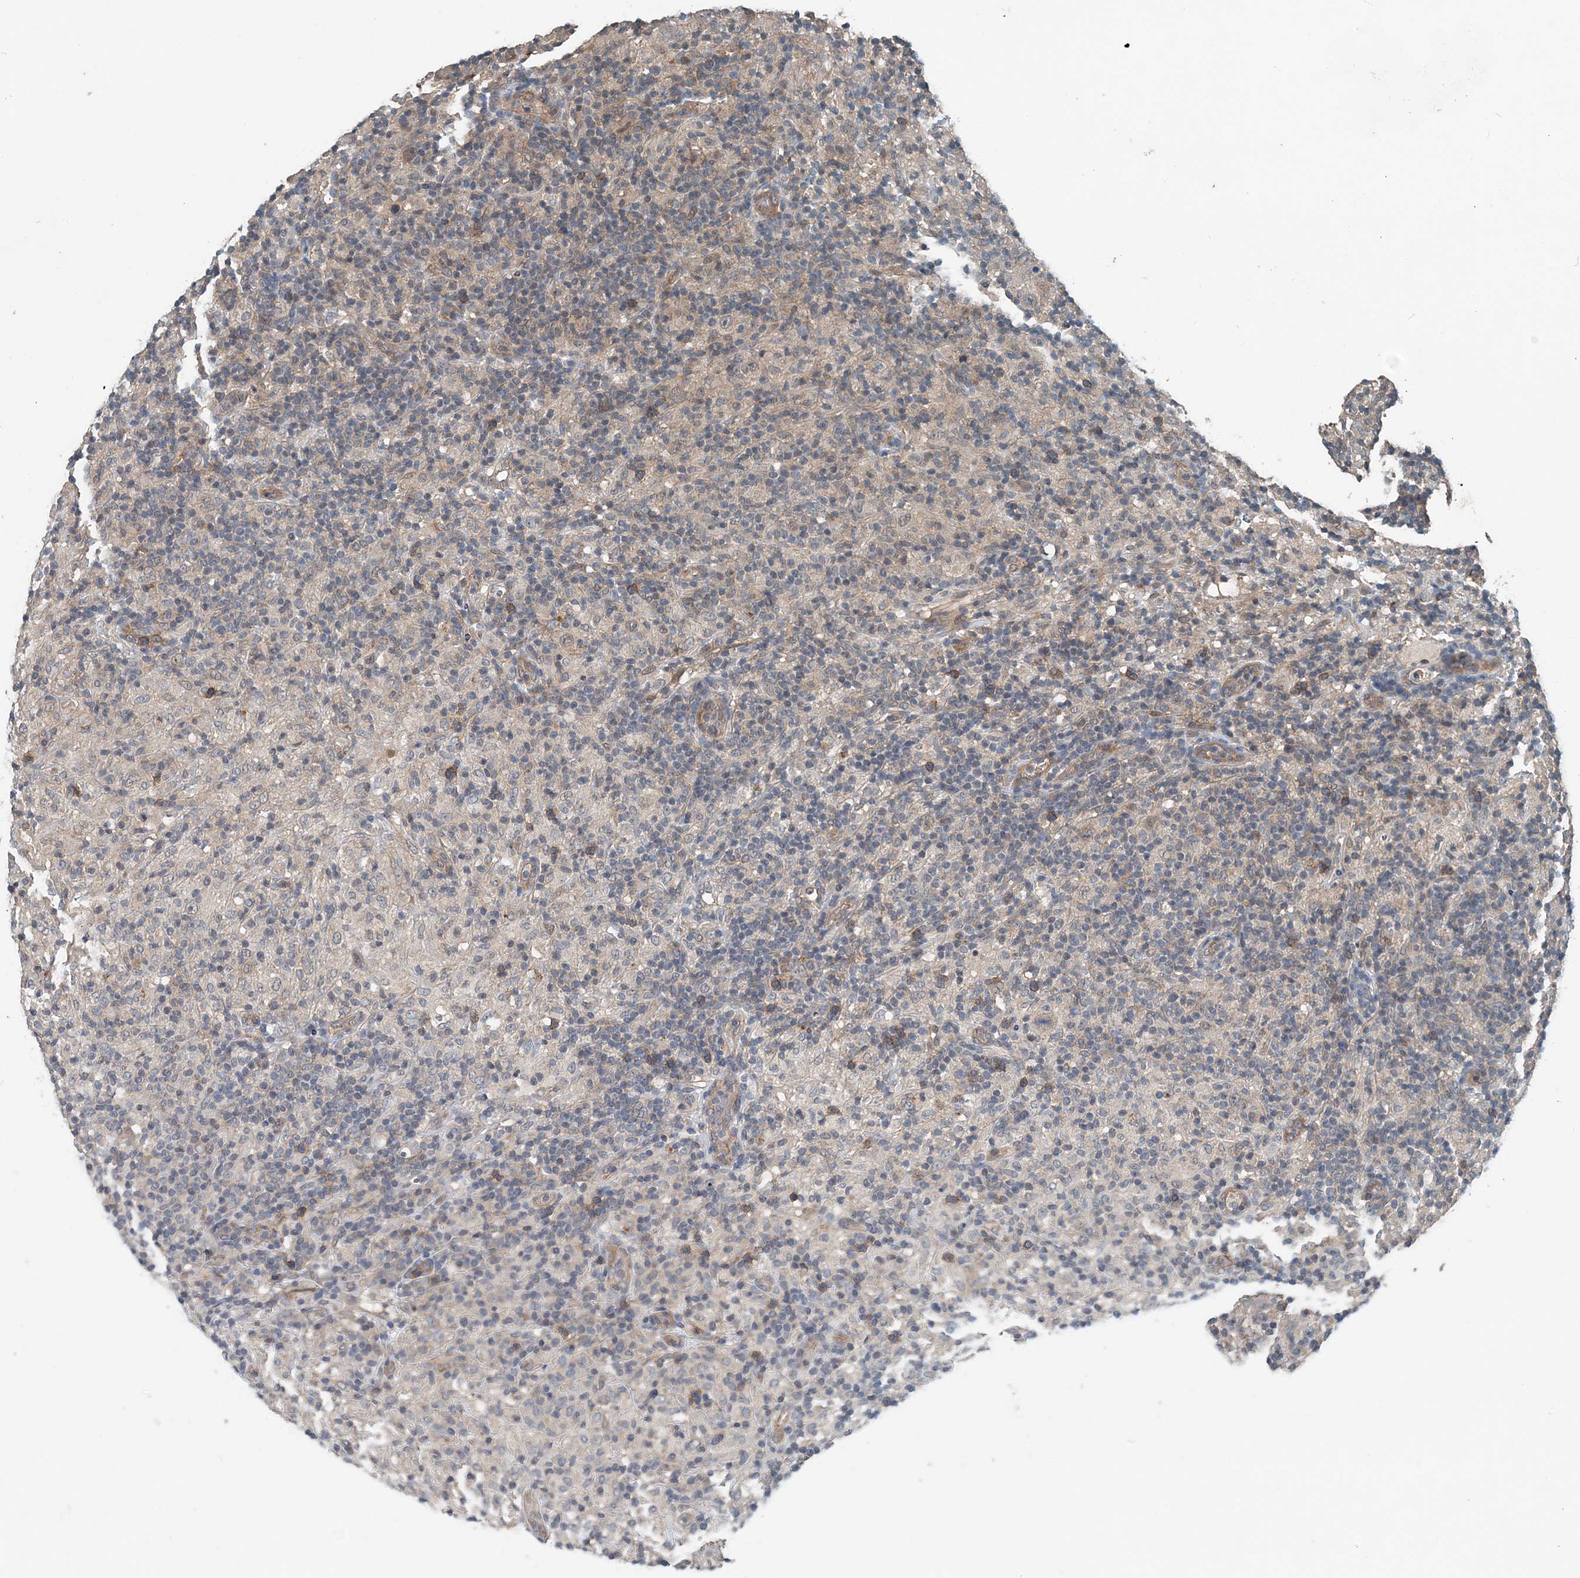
{"staining": {"intensity": "negative", "quantity": "none", "location": "none"}, "tissue": "lymphoma", "cell_type": "Tumor cells", "image_type": "cancer", "snomed": [{"axis": "morphology", "description": "Hodgkin's disease, NOS"}, {"axis": "topography", "description": "Lymph node"}], "caption": "Micrograph shows no significant protein staining in tumor cells of Hodgkin's disease.", "gene": "SMPD3", "patient": {"sex": "male", "age": 70}}